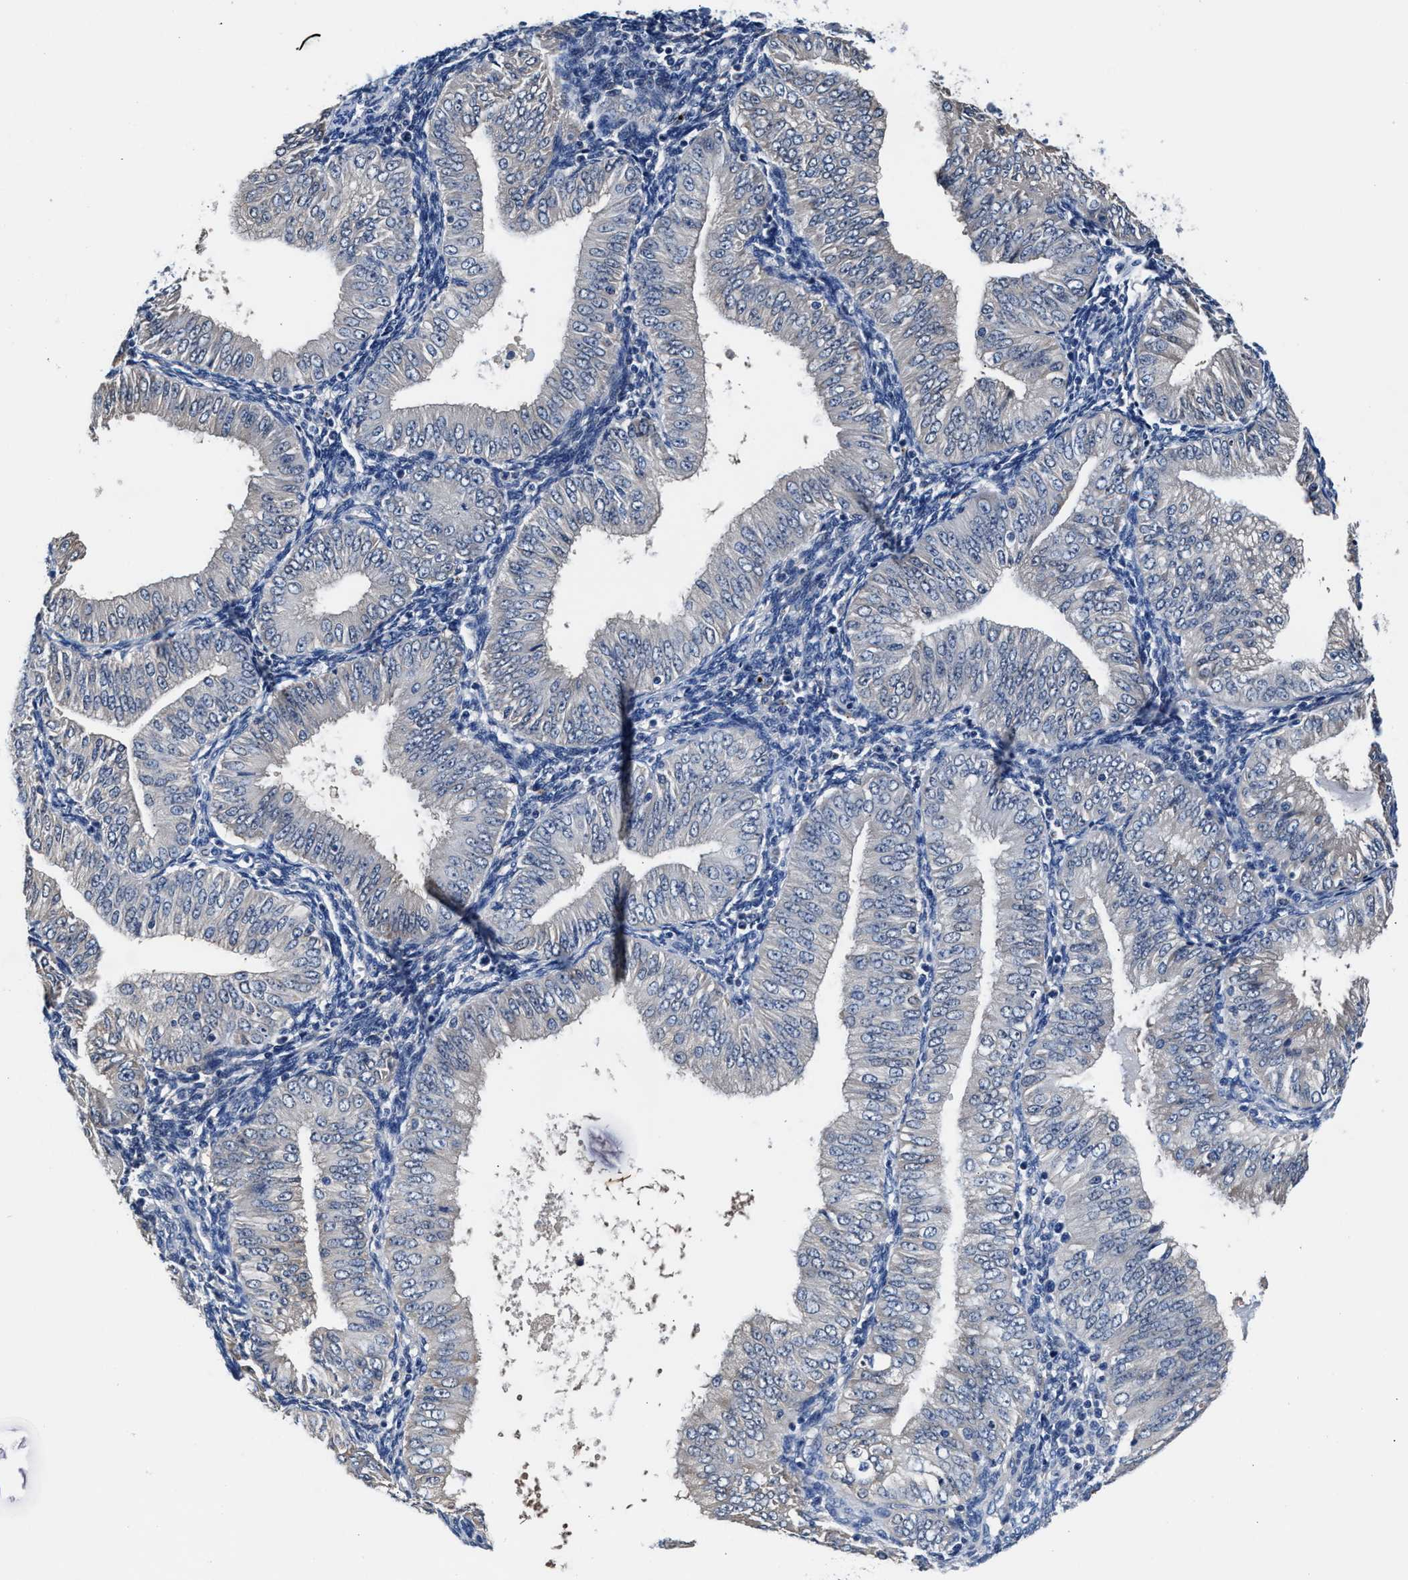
{"staining": {"intensity": "negative", "quantity": "none", "location": "none"}, "tissue": "endometrial cancer", "cell_type": "Tumor cells", "image_type": "cancer", "snomed": [{"axis": "morphology", "description": "Normal tissue, NOS"}, {"axis": "morphology", "description": "Adenocarcinoma, NOS"}, {"axis": "topography", "description": "Endometrium"}], "caption": "Tumor cells are negative for brown protein staining in endometrial cancer (adenocarcinoma).", "gene": "GSTM1", "patient": {"sex": "female", "age": 53}}